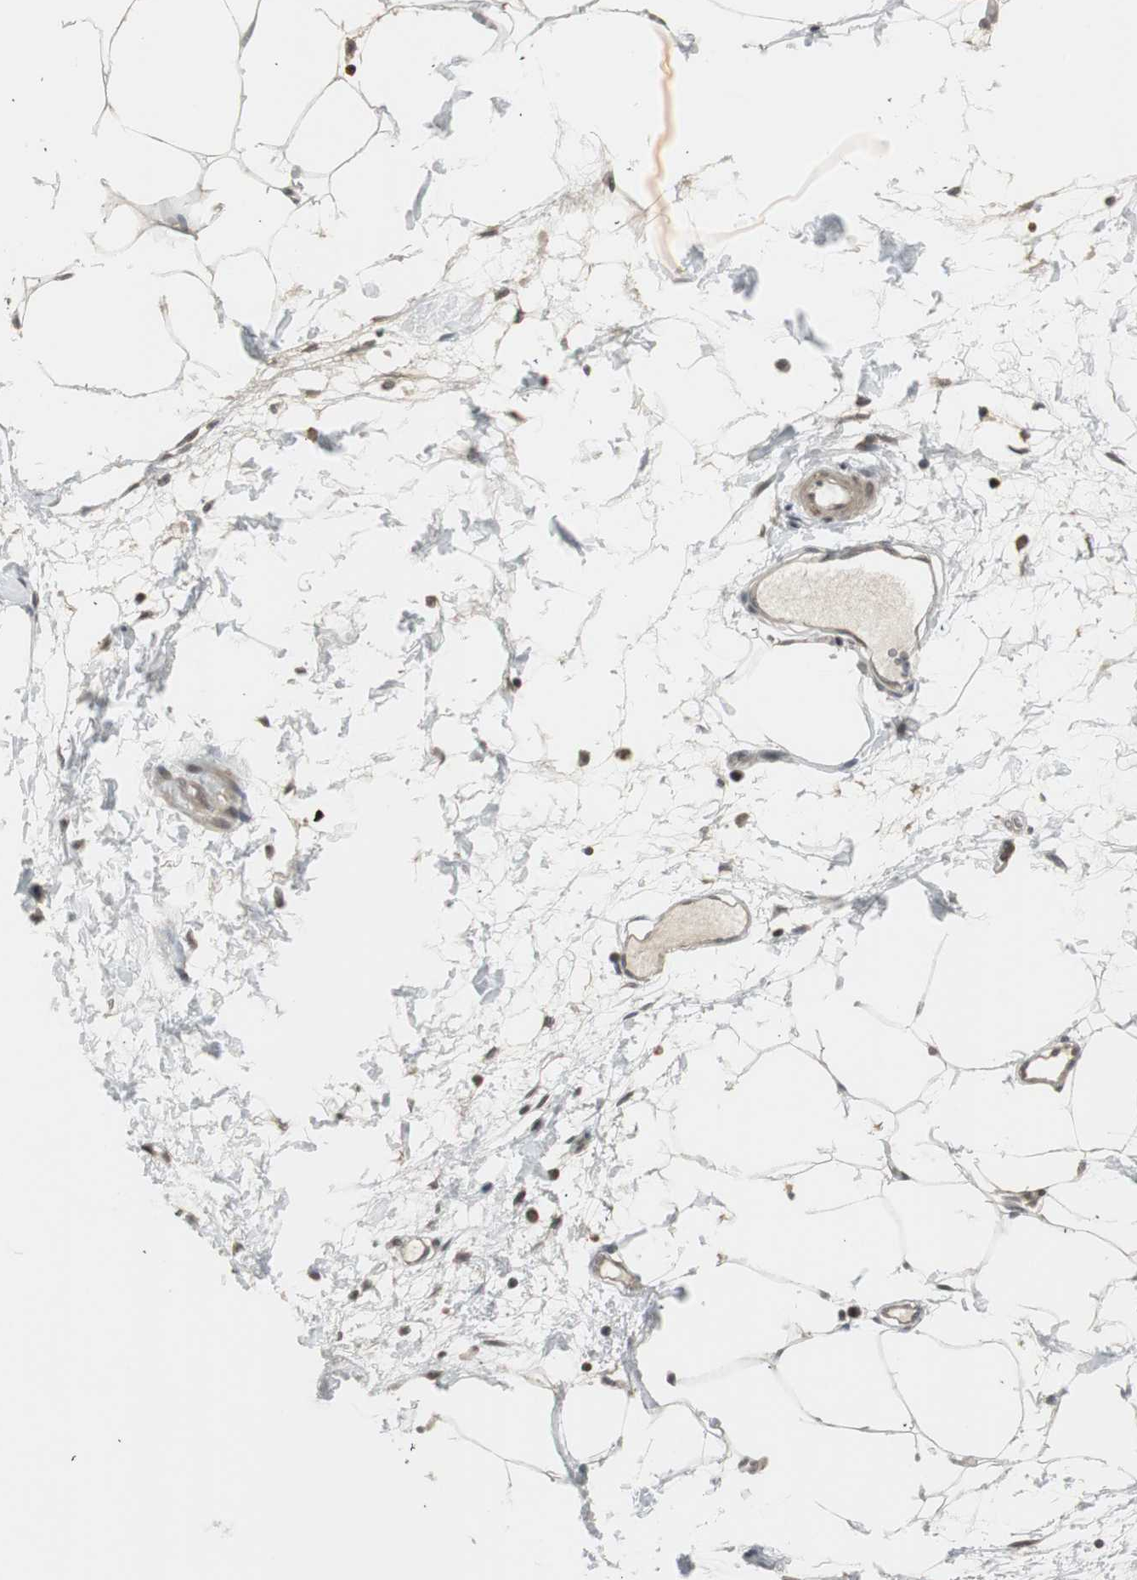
{"staining": {"intensity": "moderate", "quantity": "25%-75%", "location": "cytoplasmic/membranous,nuclear"}, "tissue": "adipose tissue", "cell_type": "Adipocytes", "image_type": "normal", "snomed": [{"axis": "morphology", "description": "Normal tissue, NOS"}, {"axis": "morphology", "description": "Adenocarcinoma, NOS"}, {"axis": "topography", "description": "Colon"}, {"axis": "topography", "description": "Peripheral nerve tissue"}], "caption": "Adipose tissue was stained to show a protein in brown. There is medium levels of moderate cytoplasmic/membranous,nuclear staining in about 25%-75% of adipocytes. The staining was performed using DAB (3,3'-diaminobenzidine), with brown indicating positive protein expression. Nuclei are stained blue with hematoxylin.", "gene": "MPG", "patient": {"sex": "male", "age": 14}}